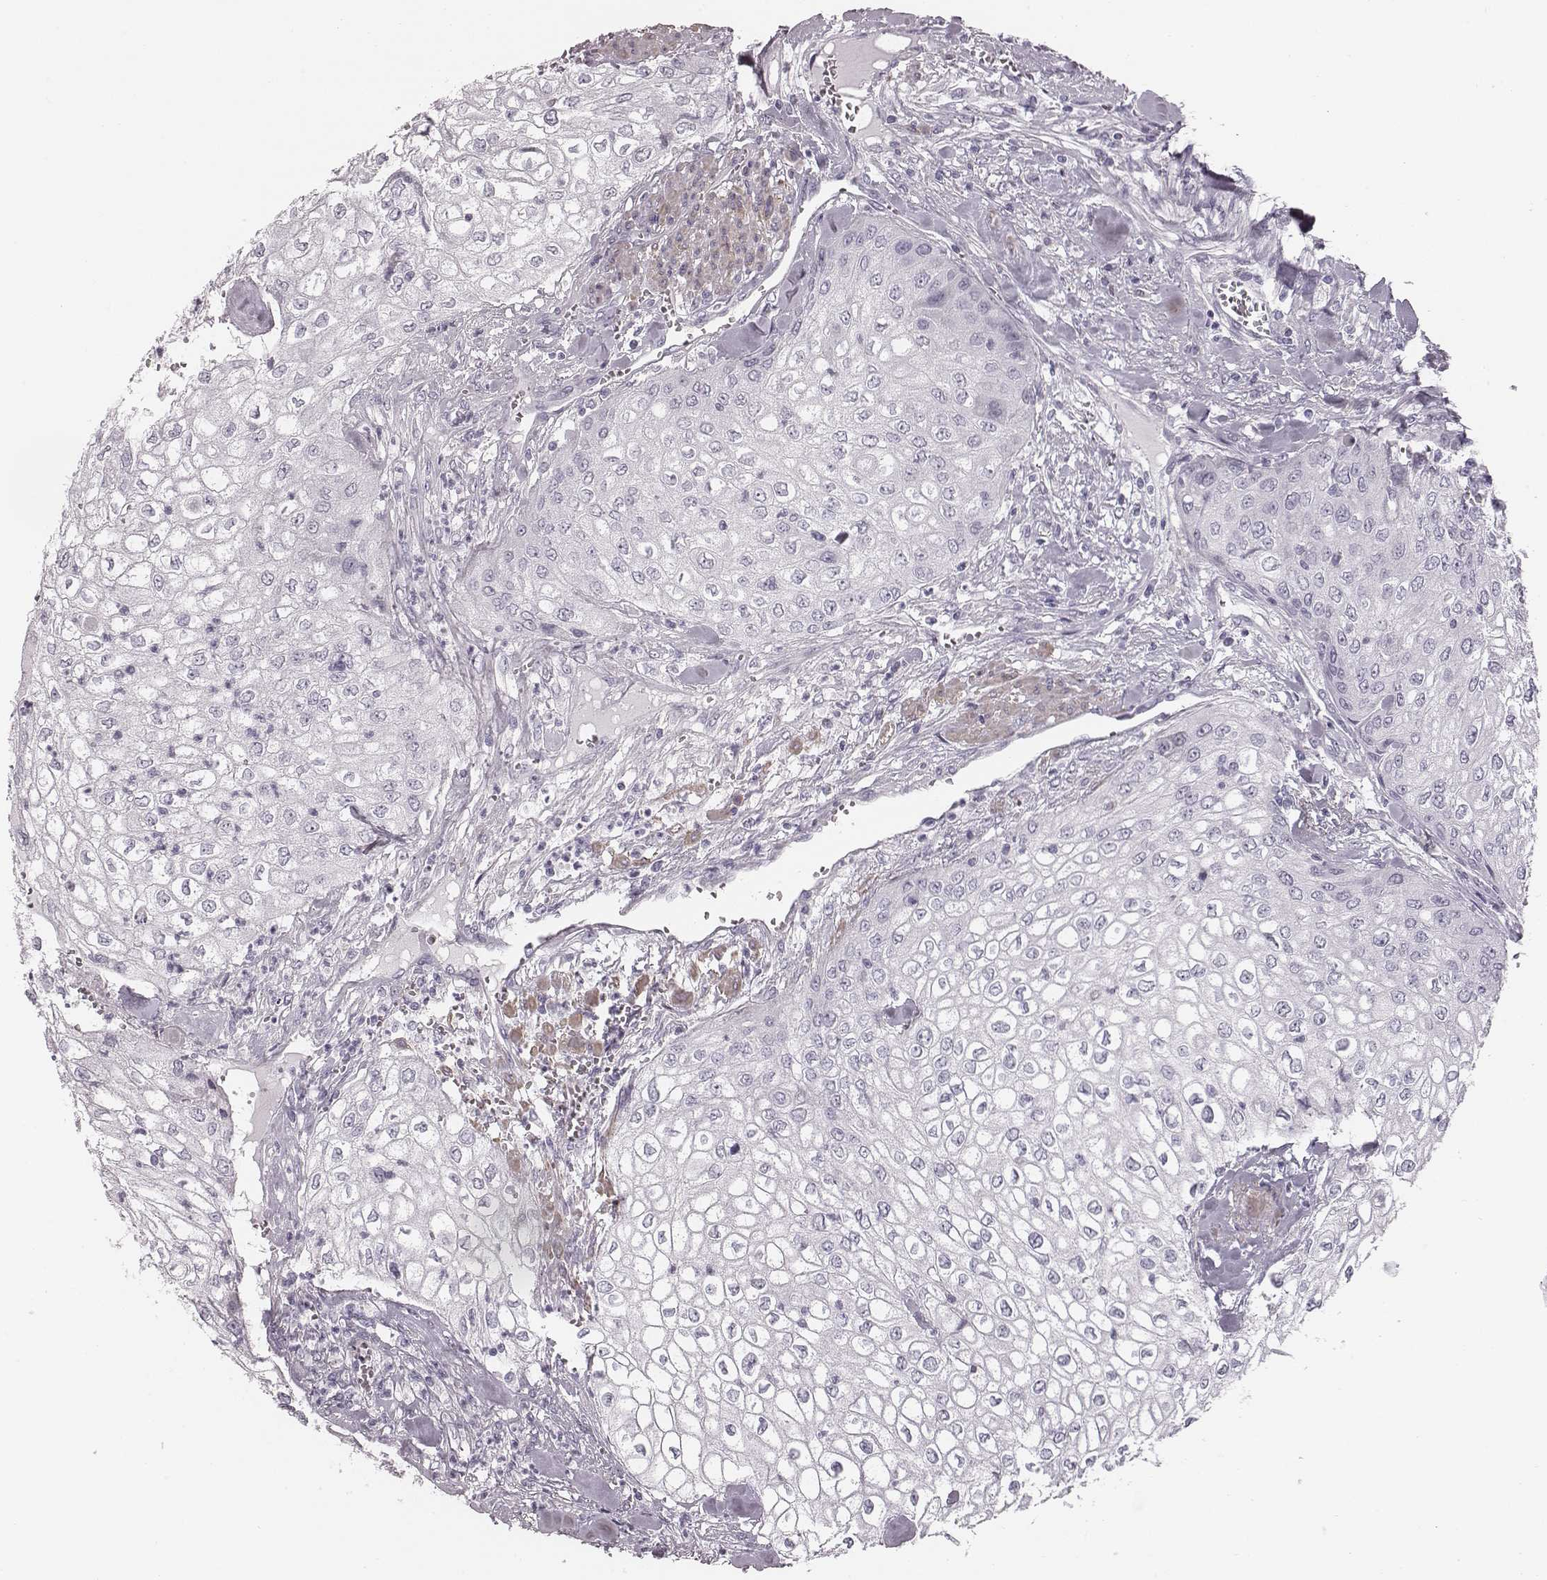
{"staining": {"intensity": "negative", "quantity": "none", "location": "none"}, "tissue": "urothelial cancer", "cell_type": "Tumor cells", "image_type": "cancer", "snomed": [{"axis": "morphology", "description": "Urothelial carcinoma, High grade"}, {"axis": "topography", "description": "Urinary bladder"}], "caption": "Human urothelial cancer stained for a protein using immunohistochemistry (IHC) shows no staining in tumor cells.", "gene": "CRISP1", "patient": {"sex": "male", "age": 62}}